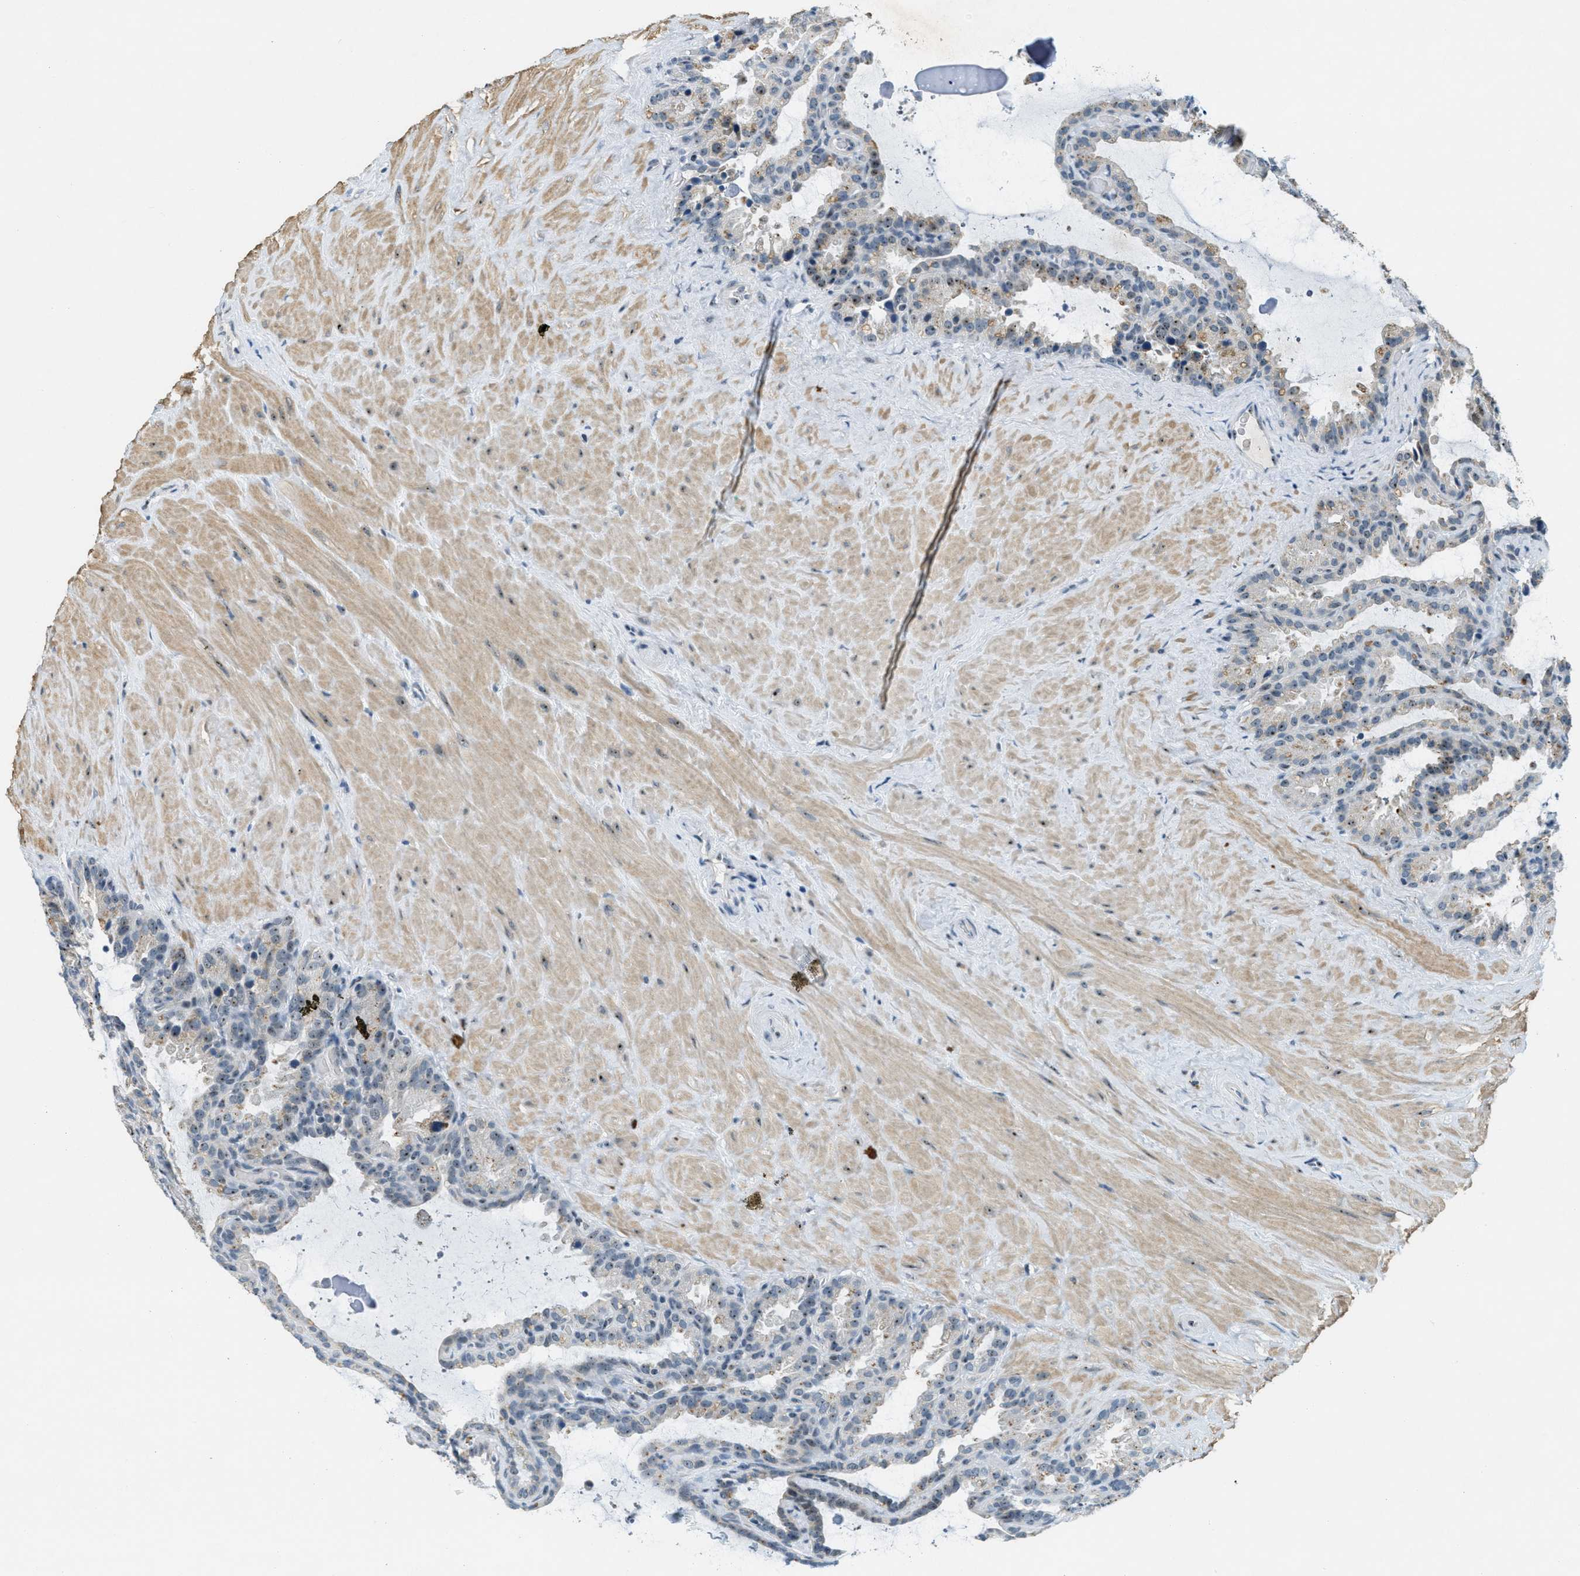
{"staining": {"intensity": "weak", "quantity": "25%-75%", "location": "nuclear"}, "tissue": "seminal vesicle", "cell_type": "Glandular cells", "image_type": "normal", "snomed": [{"axis": "morphology", "description": "Normal tissue, NOS"}, {"axis": "topography", "description": "Seminal veicle"}], "caption": "DAB immunohistochemical staining of unremarkable seminal vesicle reveals weak nuclear protein positivity in about 25%-75% of glandular cells.", "gene": "DDX47", "patient": {"sex": "male", "age": 46}}